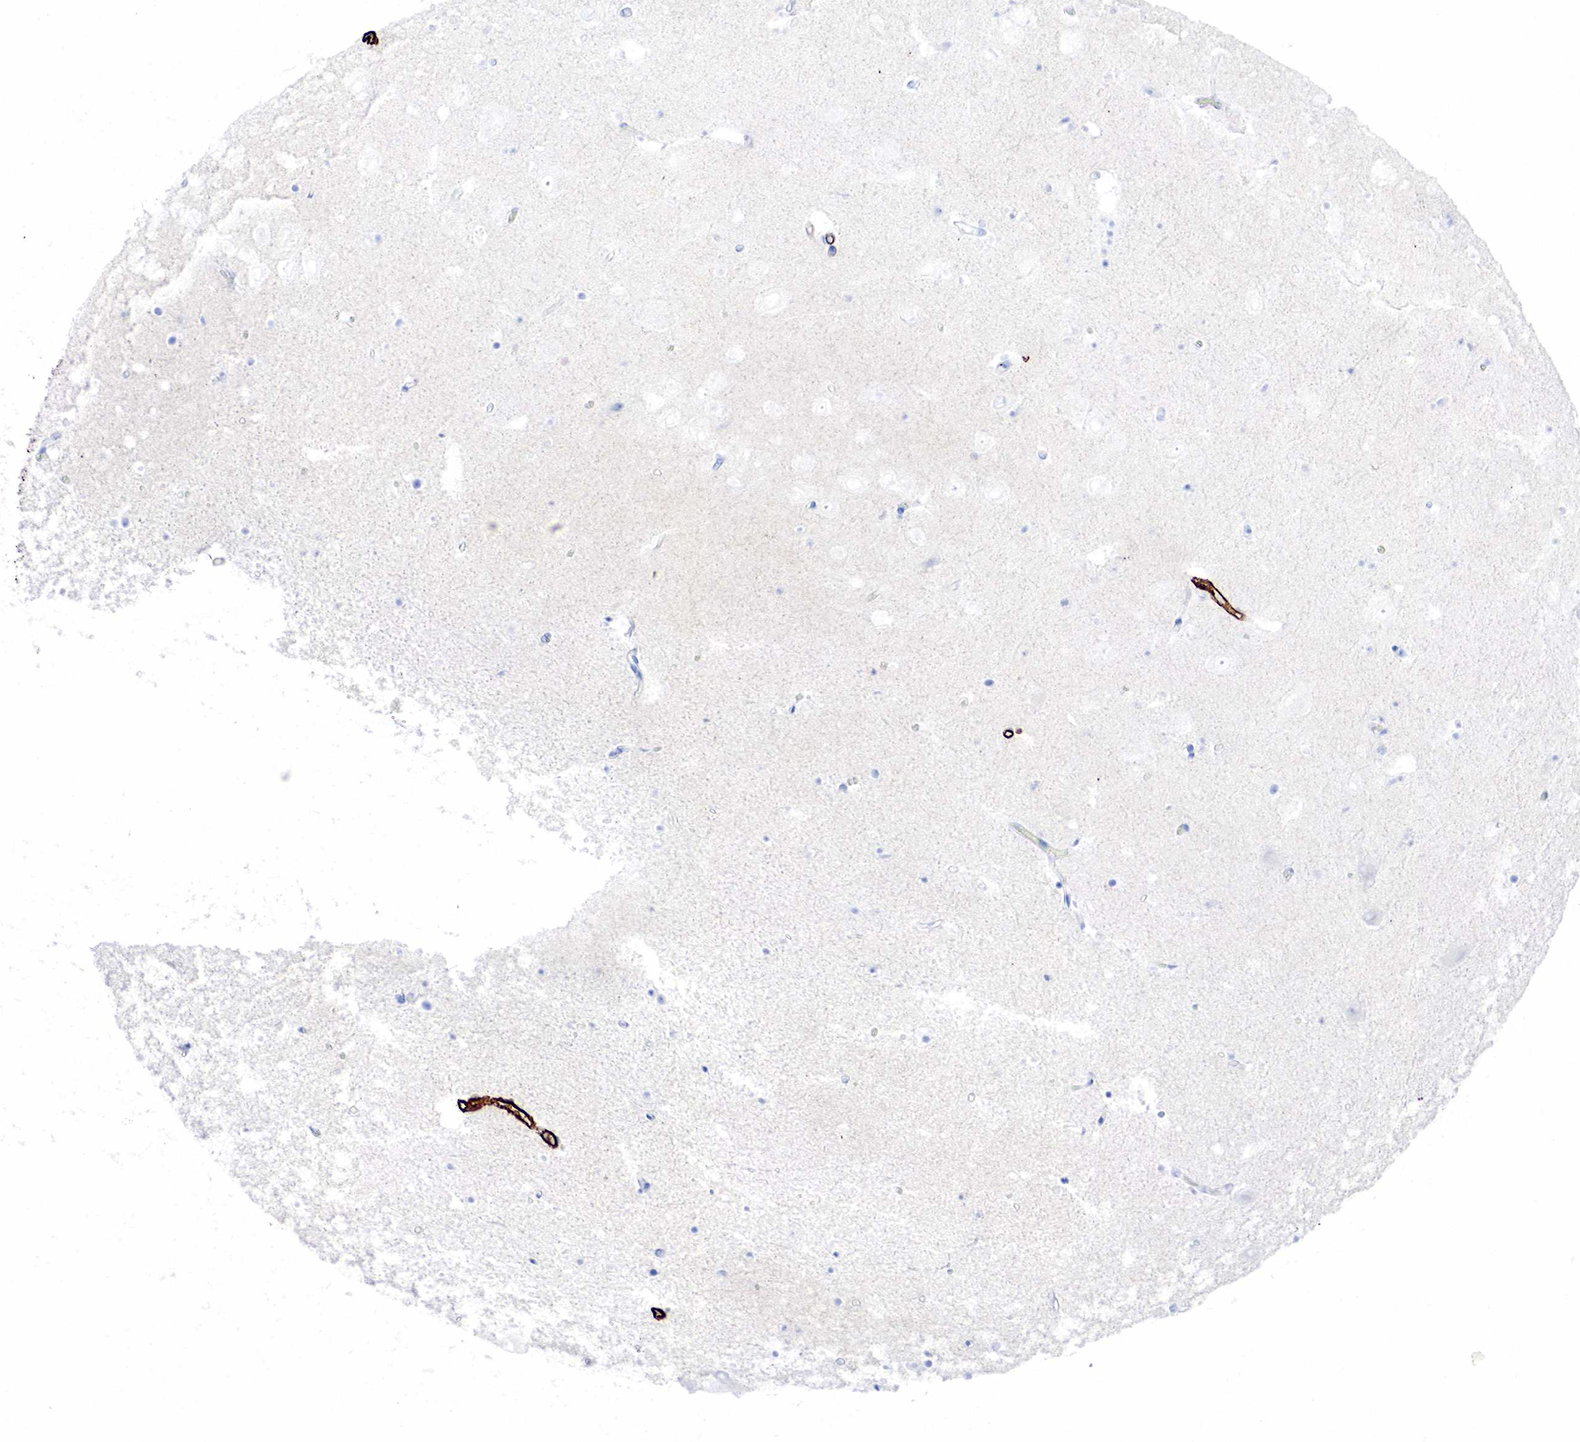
{"staining": {"intensity": "negative", "quantity": "none", "location": "none"}, "tissue": "hippocampus", "cell_type": "Glial cells", "image_type": "normal", "snomed": [{"axis": "morphology", "description": "Normal tissue, NOS"}, {"axis": "topography", "description": "Hippocampus"}], "caption": "Glial cells show no significant positivity in normal hippocampus. (DAB immunohistochemistry, high magnification).", "gene": "ACTA2", "patient": {"sex": "male", "age": 45}}